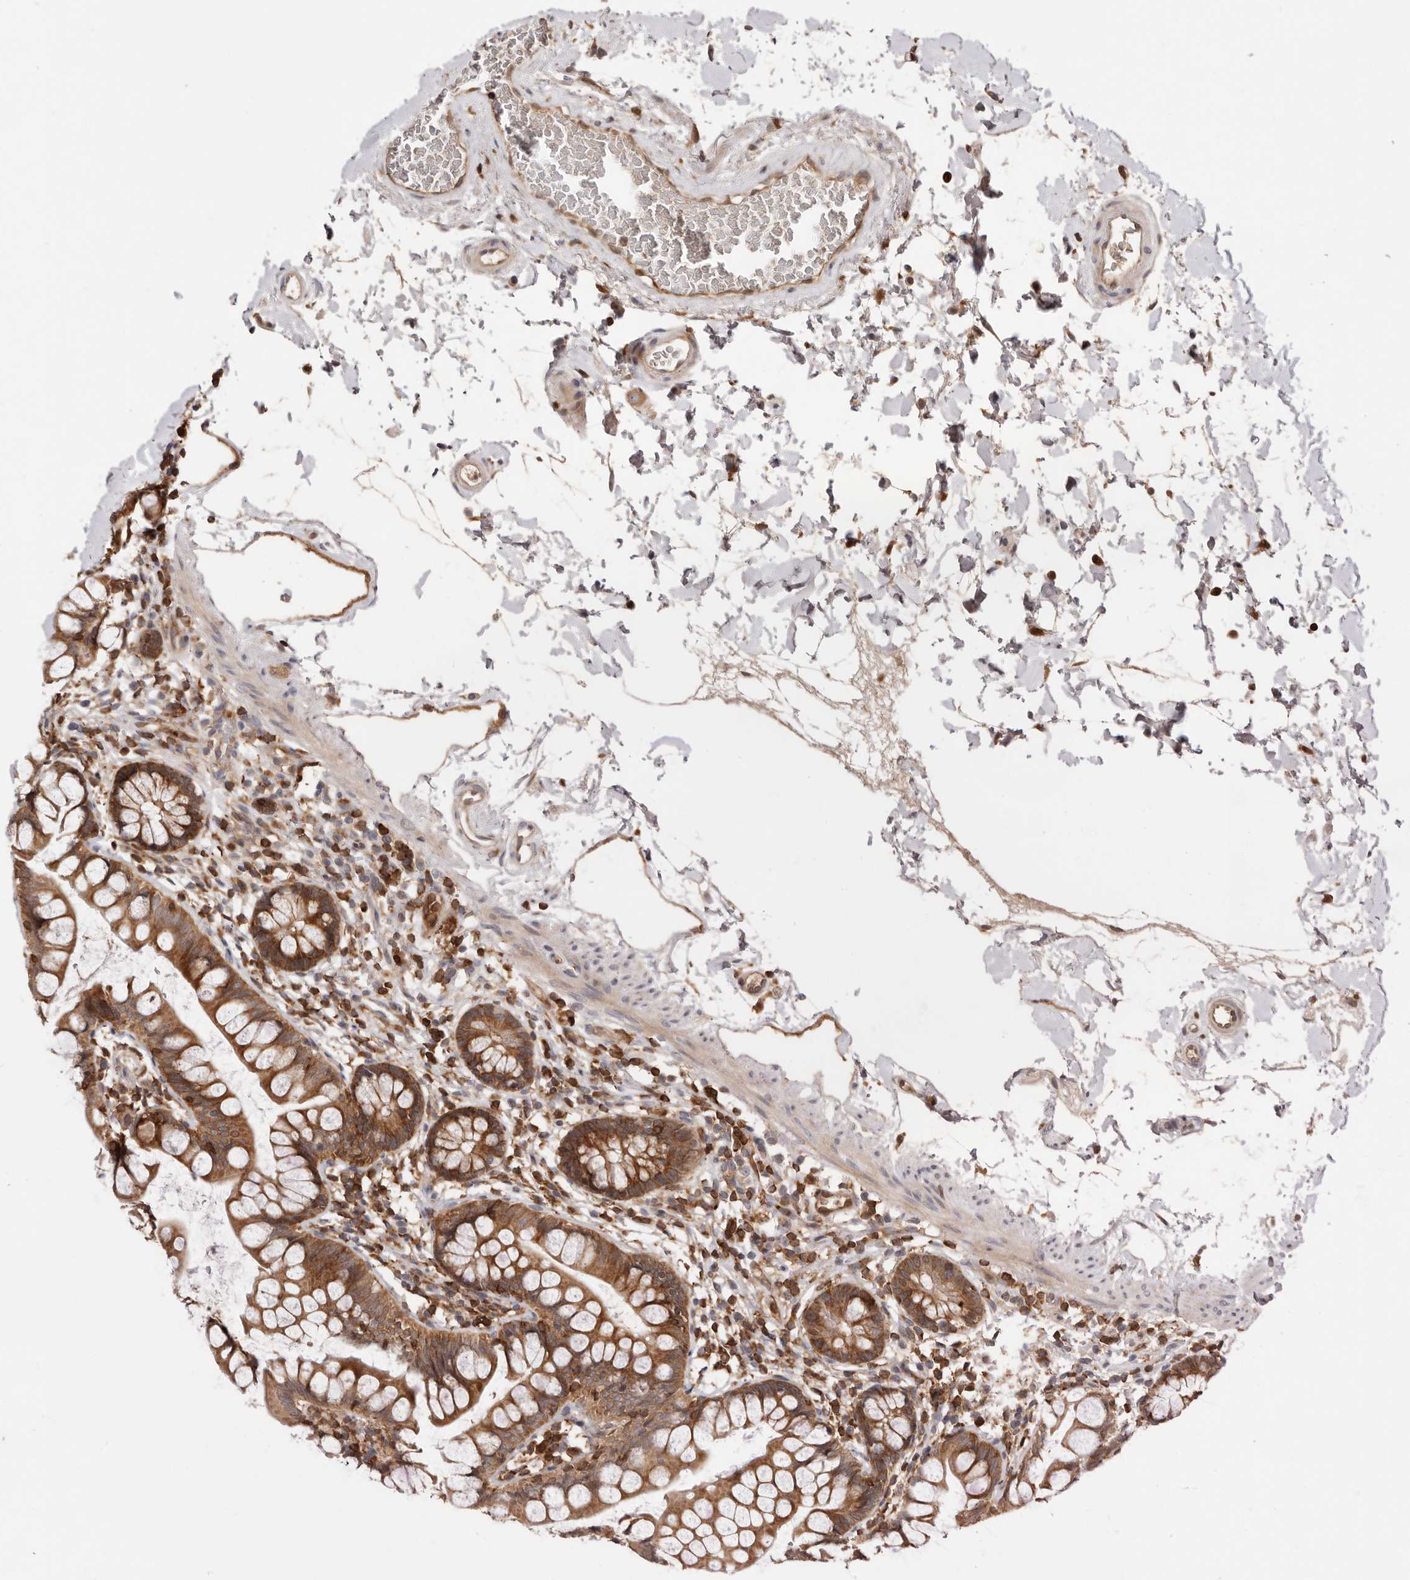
{"staining": {"intensity": "moderate", "quantity": ">75%", "location": "cytoplasmic/membranous"}, "tissue": "small intestine", "cell_type": "Glandular cells", "image_type": "normal", "snomed": [{"axis": "morphology", "description": "Normal tissue, NOS"}, {"axis": "topography", "description": "Small intestine"}], "caption": "Protein expression analysis of normal small intestine exhibits moderate cytoplasmic/membranous staining in about >75% of glandular cells. (DAB IHC with brightfield microscopy, high magnification).", "gene": "RNF213", "patient": {"sex": "female", "age": 84}}